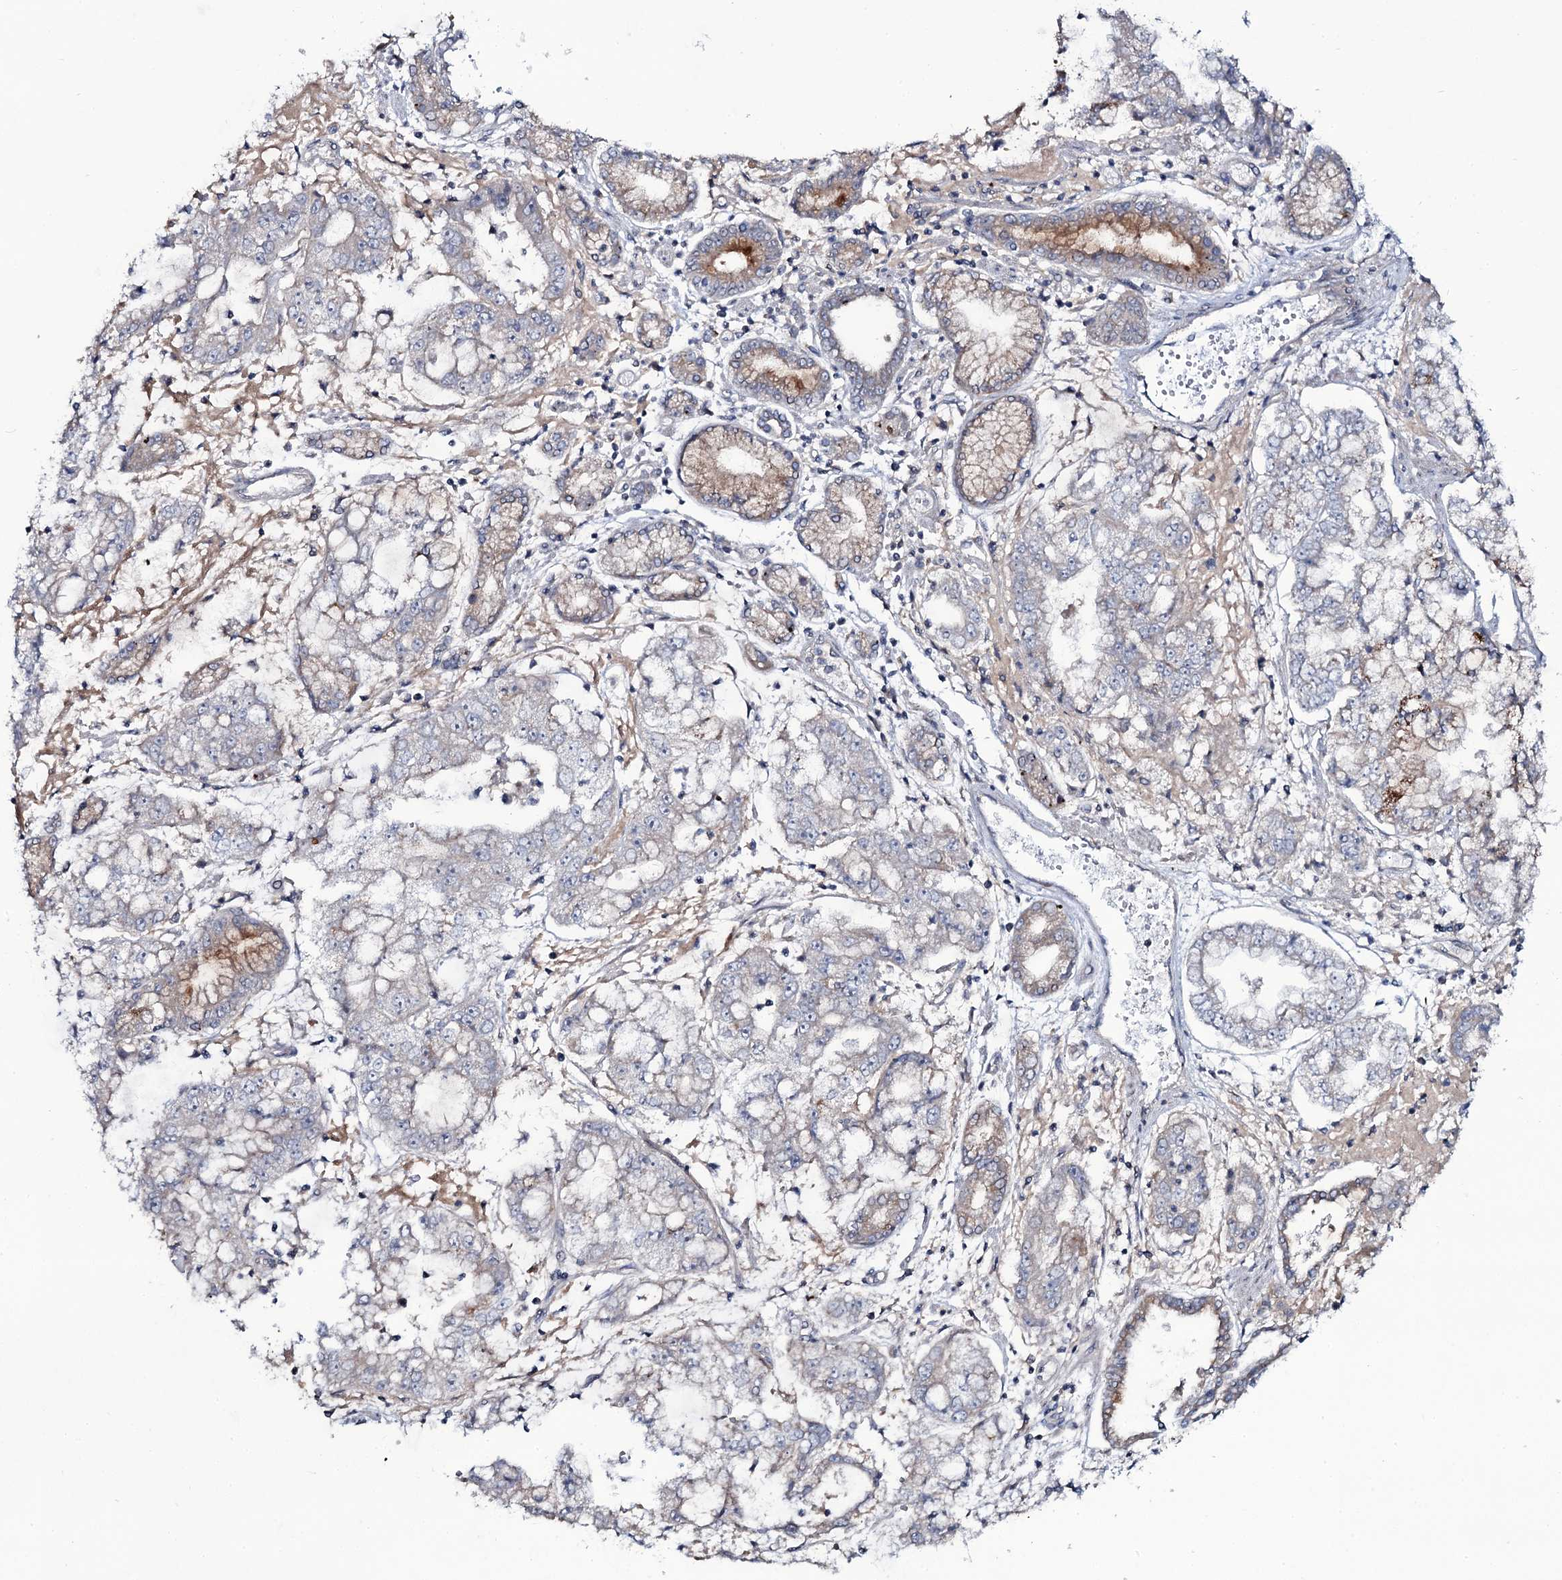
{"staining": {"intensity": "negative", "quantity": "none", "location": "none"}, "tissue": "stomach cancer", "cell_type": "Tumor cells", "image_type": "cancer", "snomed": [{"axis": "morphology", "description": "Adenocarcinoma, NOS"}, {"axis": "topography", "description": "Stomach"}], "caption": "Immunohistochemistry (IHC) micrograph of neoplastic tissue: stomach cancer stained with DAB (3,3'-diaminobenzidine) shows no significant protein expression in tumor cells.", "gene": "SNAP23", "patient": {"sex": "male", "age": 76}}